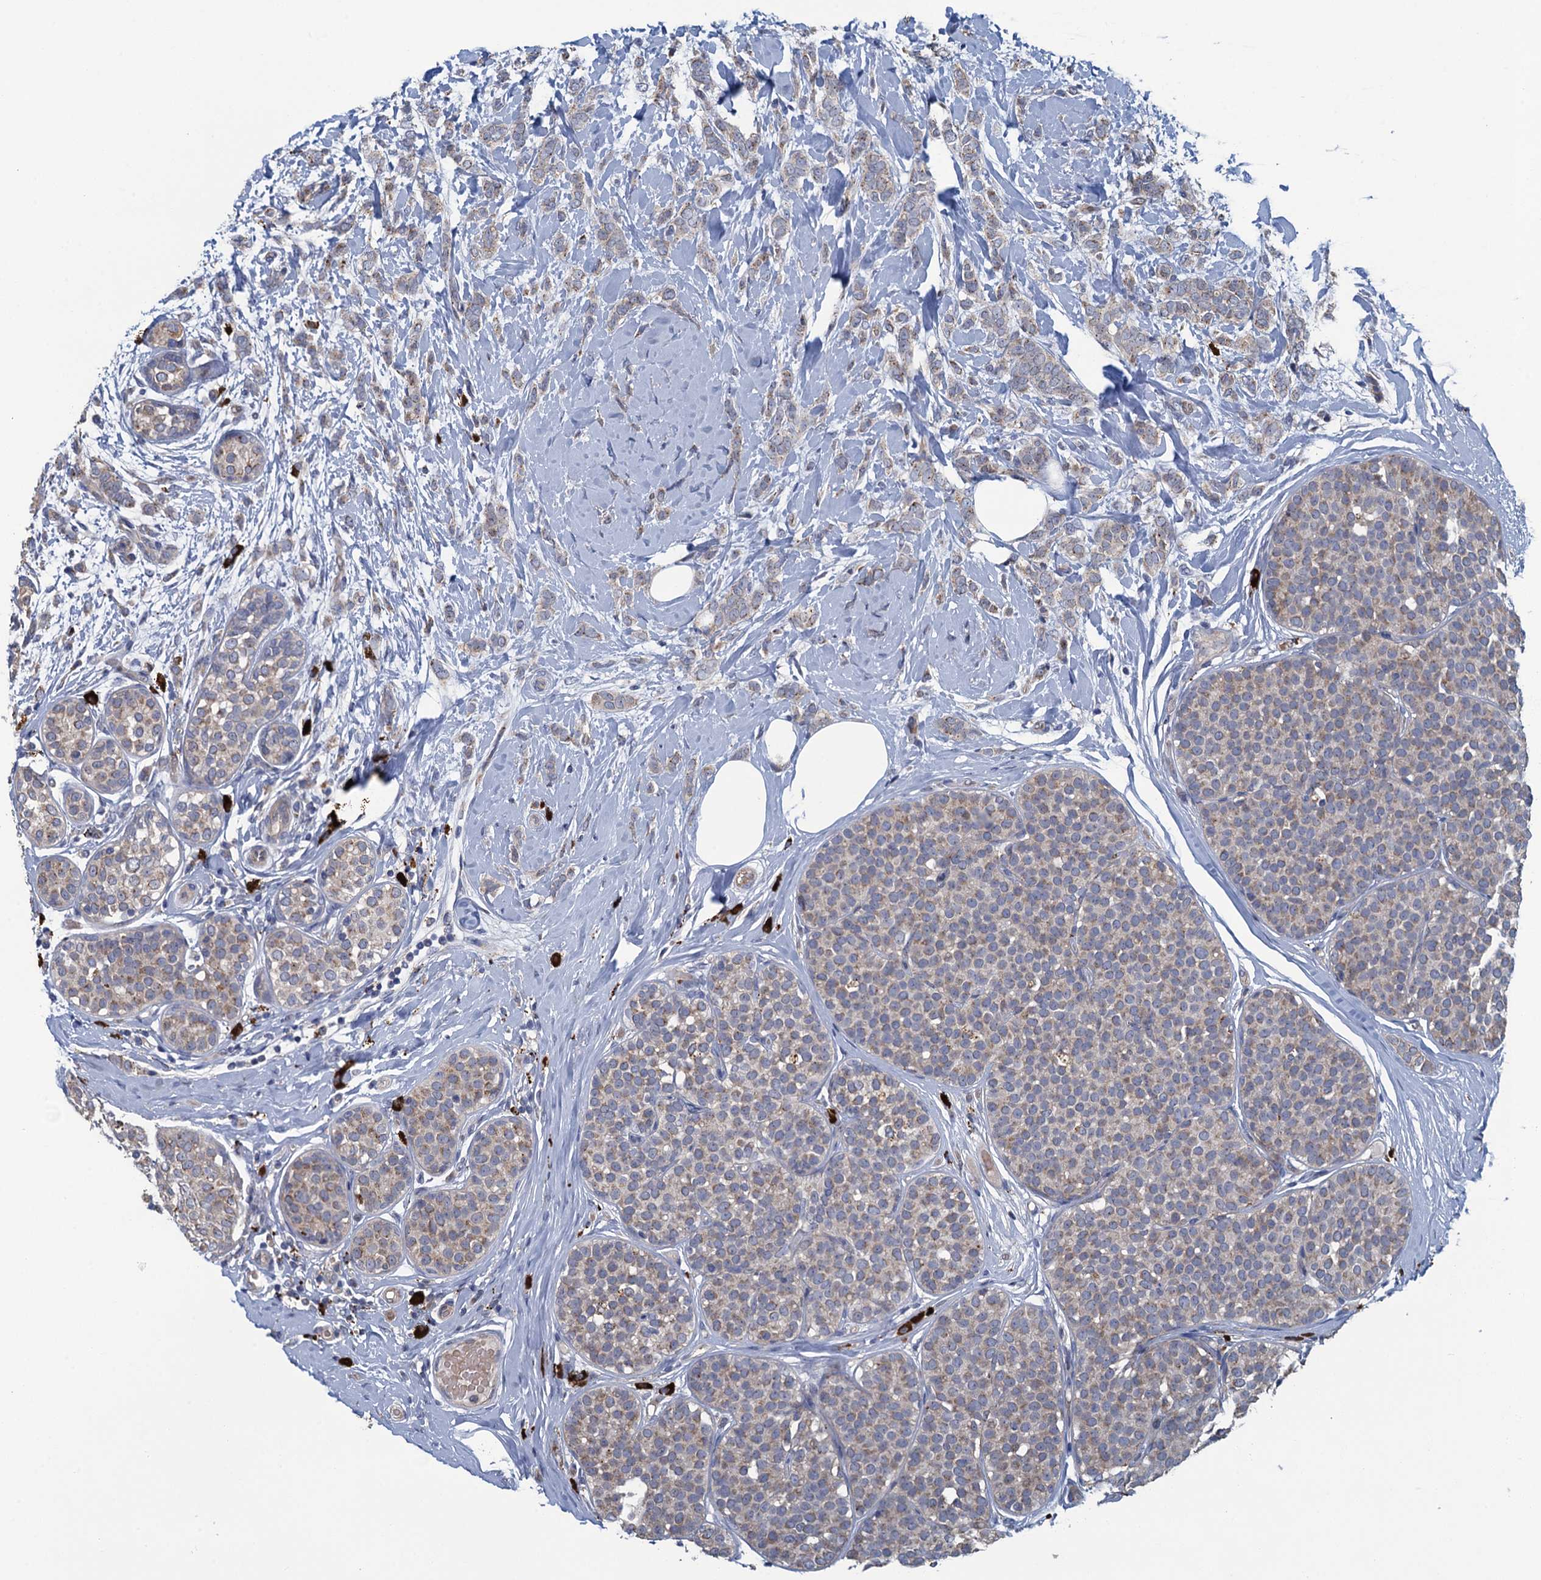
{"staining": {"intensity": "weak", "quantity": "<25%", "location": "cytoplasmic/membranous"}, "tissue": "breast cancer", "cell_type": "Tumor cells", "image_type": "cancer", "snomed": [{"axis": "morphology", "description": "Lobular carcinoma, in situ"}, {"axis": "morphology", "description": "Lobular carcinoma"}, {"axis": "topography", "description": "Breast"}], "caption": "This micrograph is of lobular carcinoma in situ (breast) stained with IHC to label a protein in brown with the nuclei are counter-stained blue. There is no expression in tumor cells. (Stains: DAB IHC with hematoxylin counter stain, Microscopy: brightfield microscopy at high magnification).", "gene": "KBTBD8", "patient": {"sex": "female", "age": 41}}